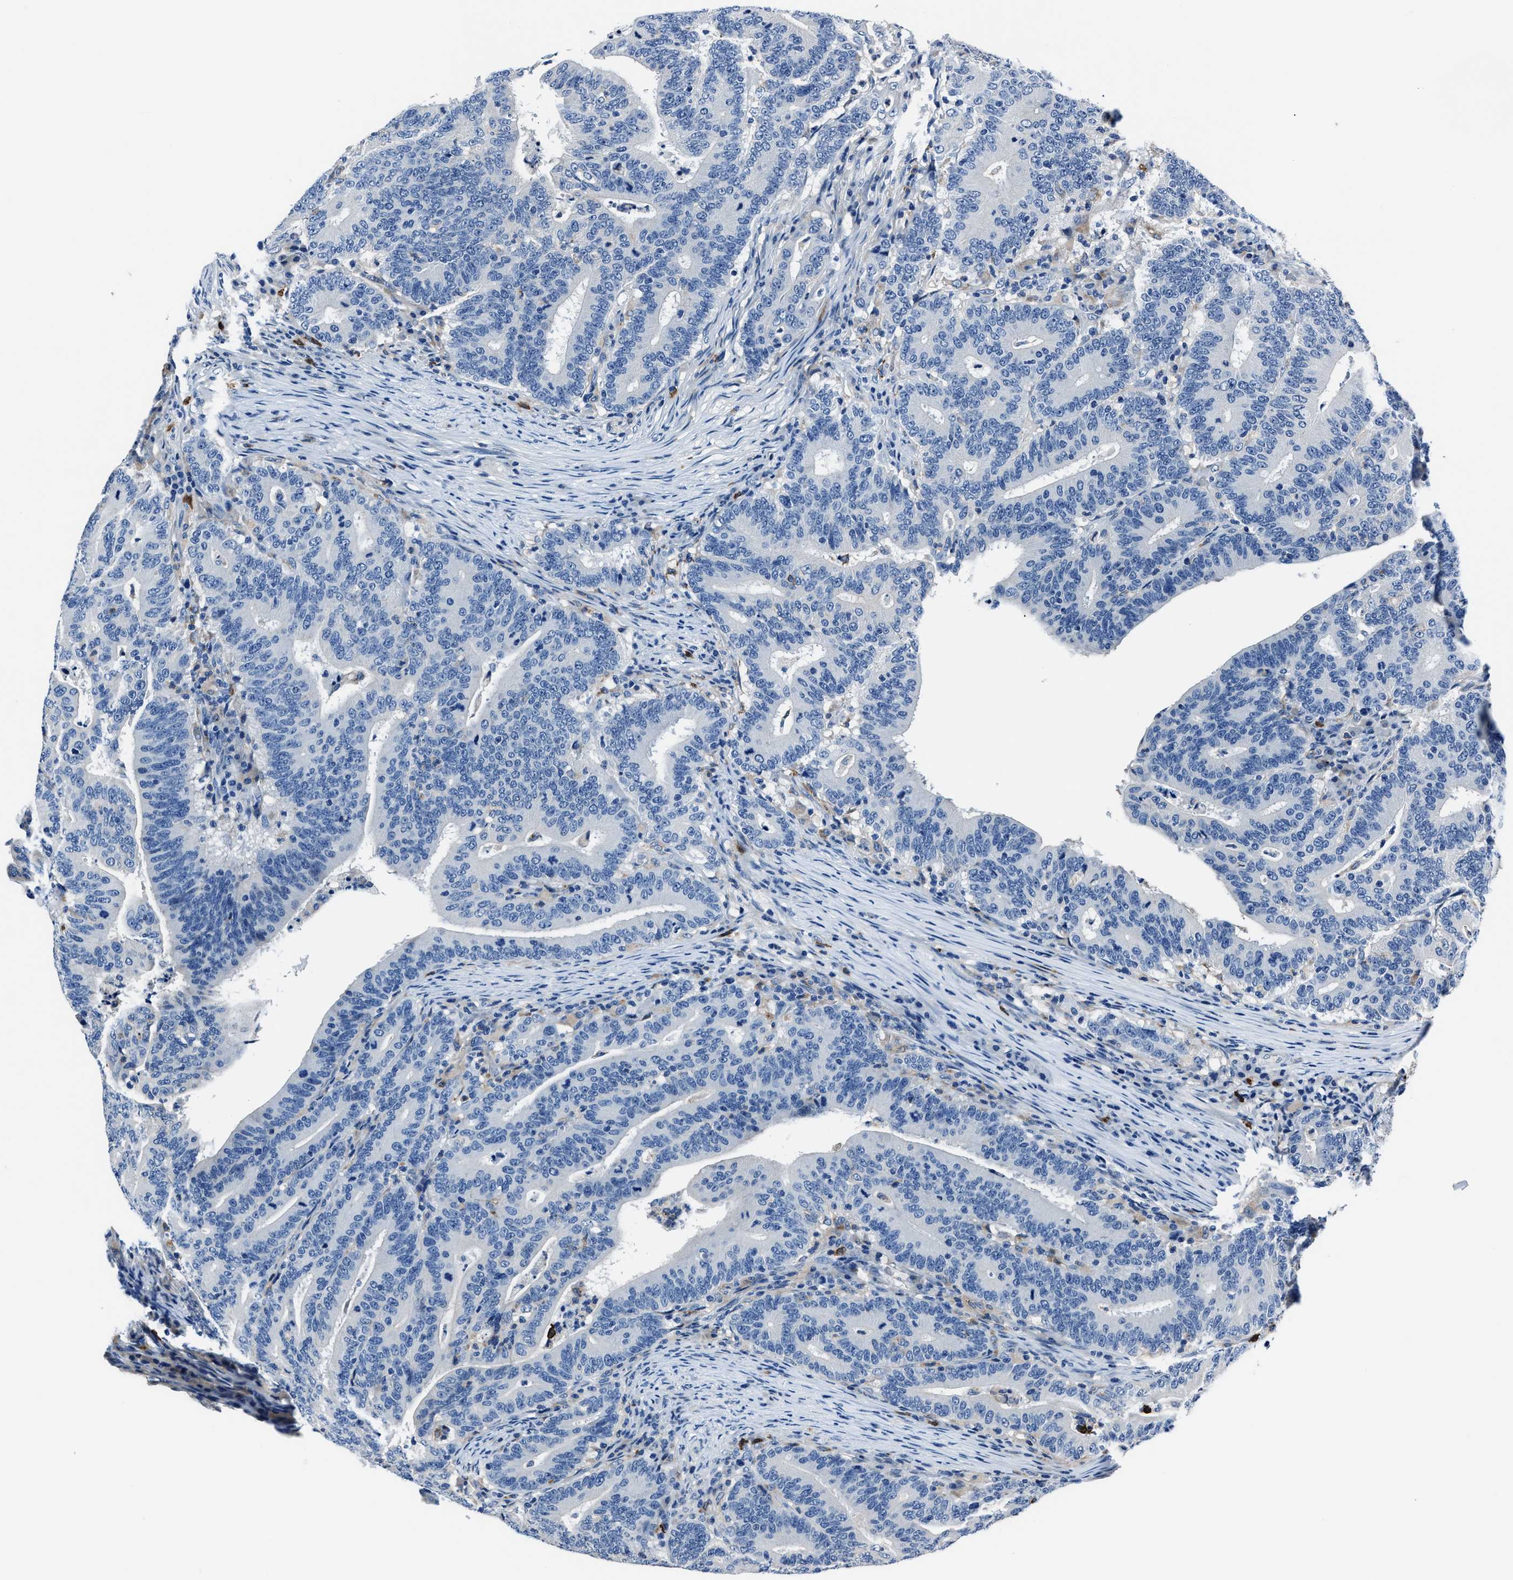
{"staining": {"intensity": "negative", "quantity": "none", "location": "none"}, "tissue": "colorectal cancer", "cell_type": "Tumor cells", "image_type": "cancer", "snomed": [{"axis": "morphology", "description": "Adenocarcinoma, NOS"}, {"axis": "topography", "description": "Colon"}], "caption": "DAB (3,3'-diaminobenzidine) immunohistochemical staining of human colorectal cancer (adenocarcinoma) shows no significant expression in tumor cells.", "gene": "FGL2", "patient": {"sex": "female", "age": 66}}